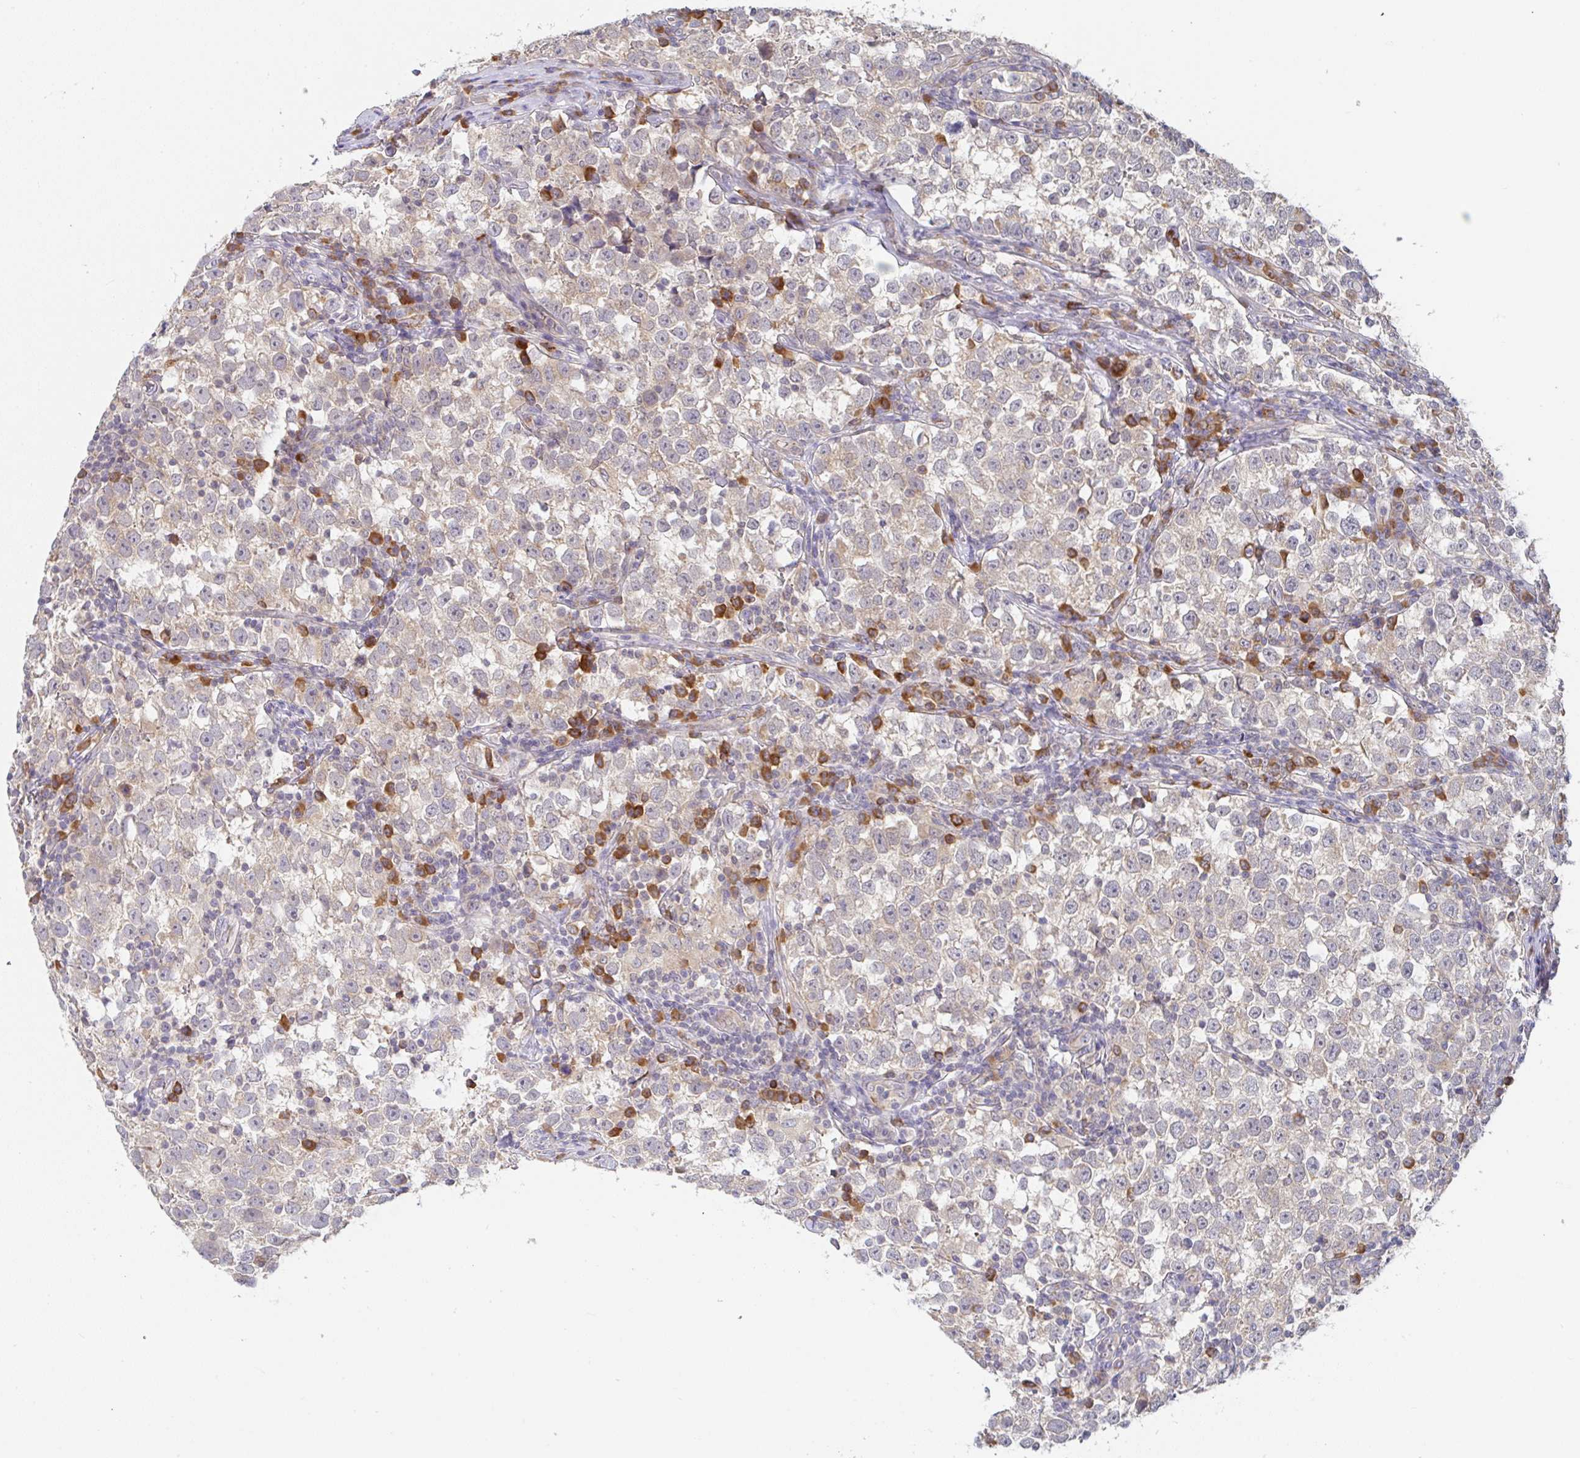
{"staining": {"intensity": "weak", "quantity": ">75%", "location": "cytoplasmic/membranous"}, "tissue": "testis cancer", "cell_type": "Tumor cells", "image_type": "cancer", "snomed": [{"axis": "morphology", "description": "Normal tissue, NOS"}, {"axis": "morphology", "description": "Seminoma, NOS"}, {"axis": "topography", "description": "Testis"}], "caption": "Seminoma (testis) was stained to show a protein in brown. There is low levels of weak cytoplasmic/membranous positivity in about >75% of tumor cells.", "gene": "DERL2", "patient": {"sex": "male", "age": 43}}